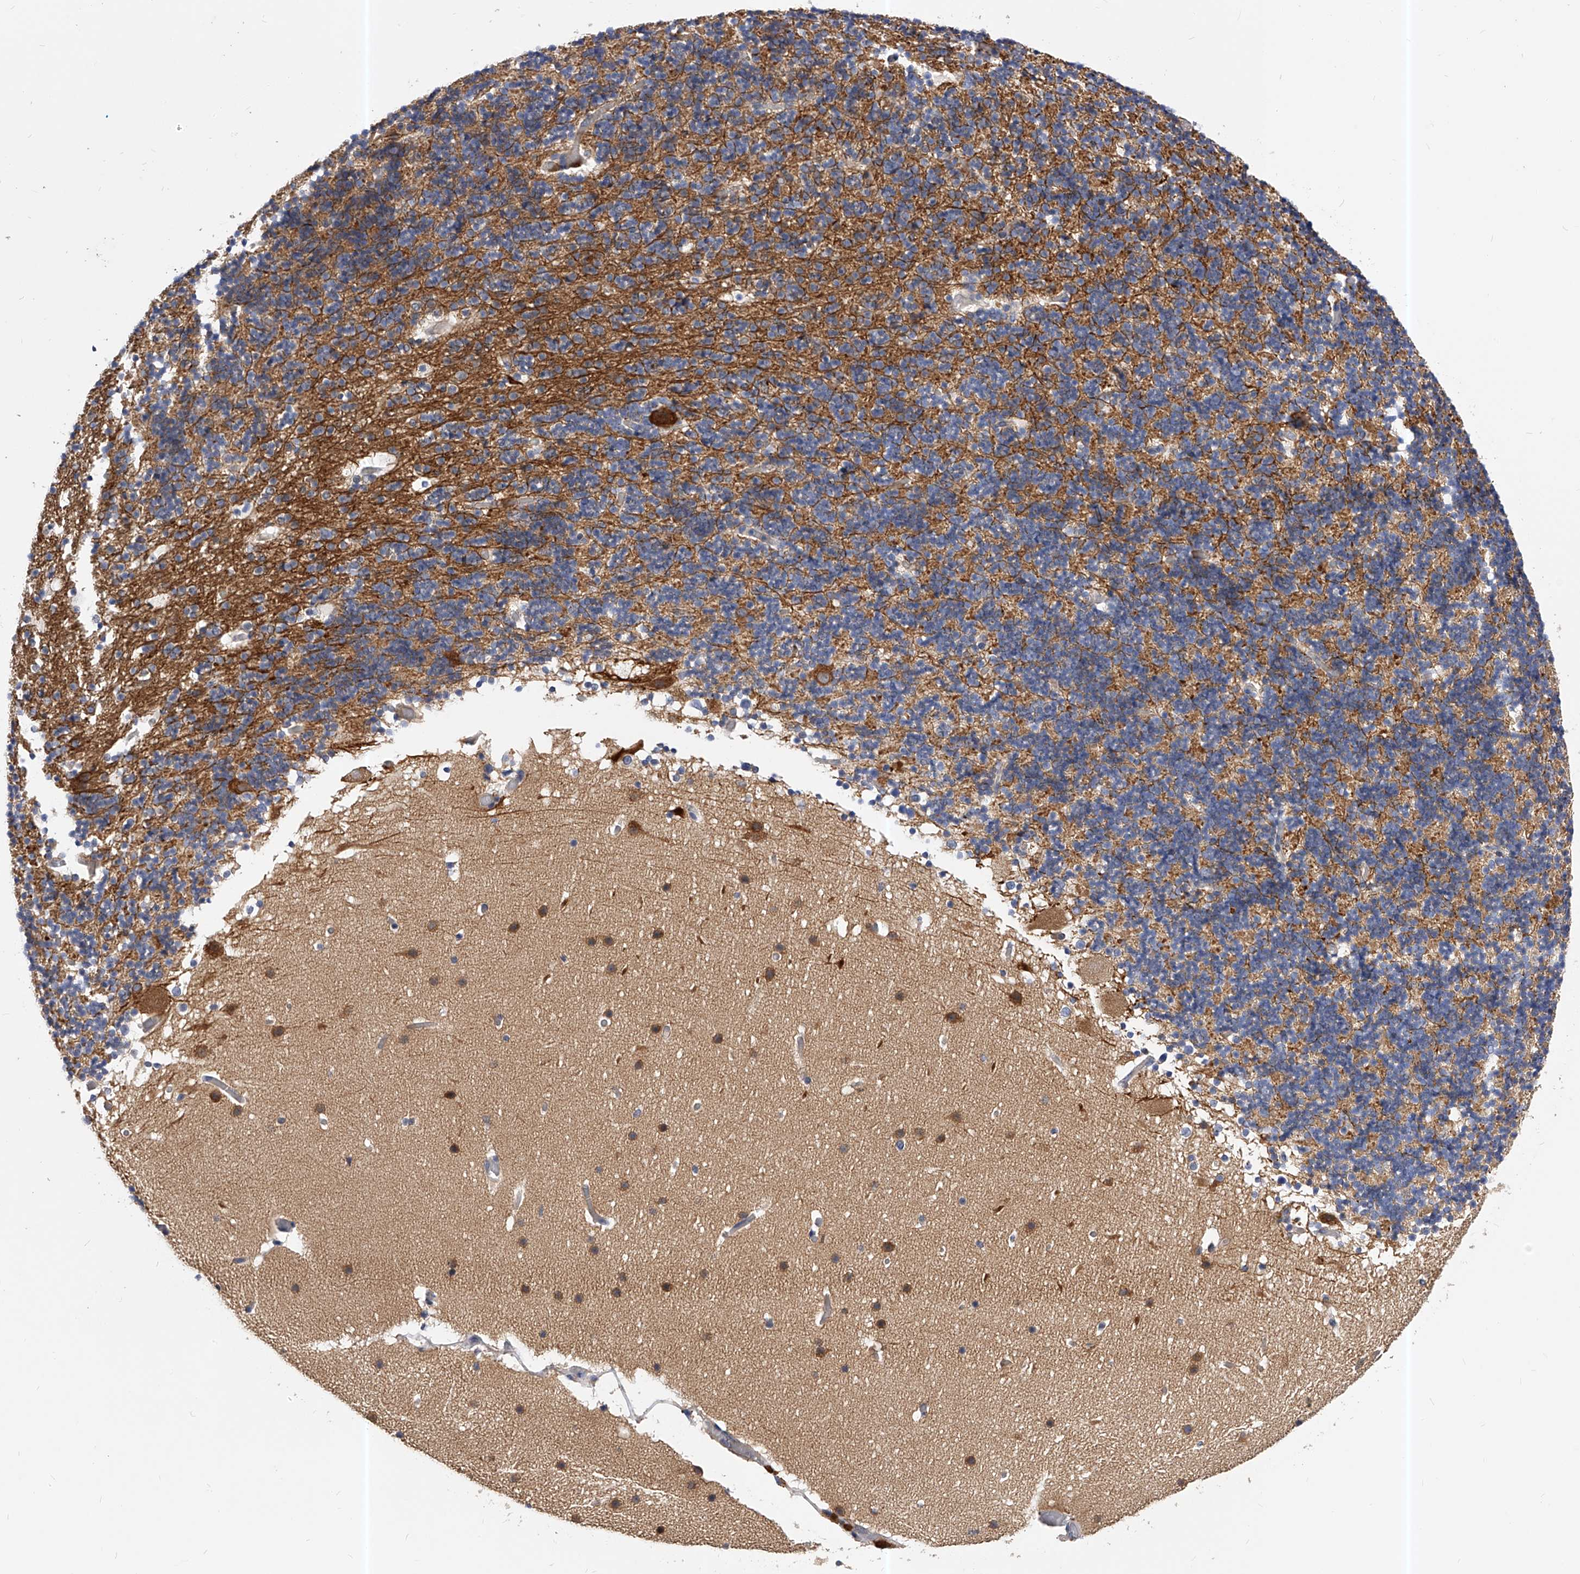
{"staining": {"intensity": "moderate", "quantity": "25%-75%", "location": "cytoplasmic/membranous"}, "tissue": "cerebellum", "cell_type": "Cells in granular layer", "image_type": "normal", "snomed": [{"axis": "morphology", "description": "Normal tissue, NOS"}, {"axis": "topography", "description": "Cerebellum"}], "caption": "High-power microscopy captured an immunohistochemistry (IHC) image of normal cerebellum, revealing moderate cytoplasmic/membranous positivity in approximately 25%-75% of cells in granular layer.", "gene": "PPP5C", "patient": {"sex": "male", "age": 57}}